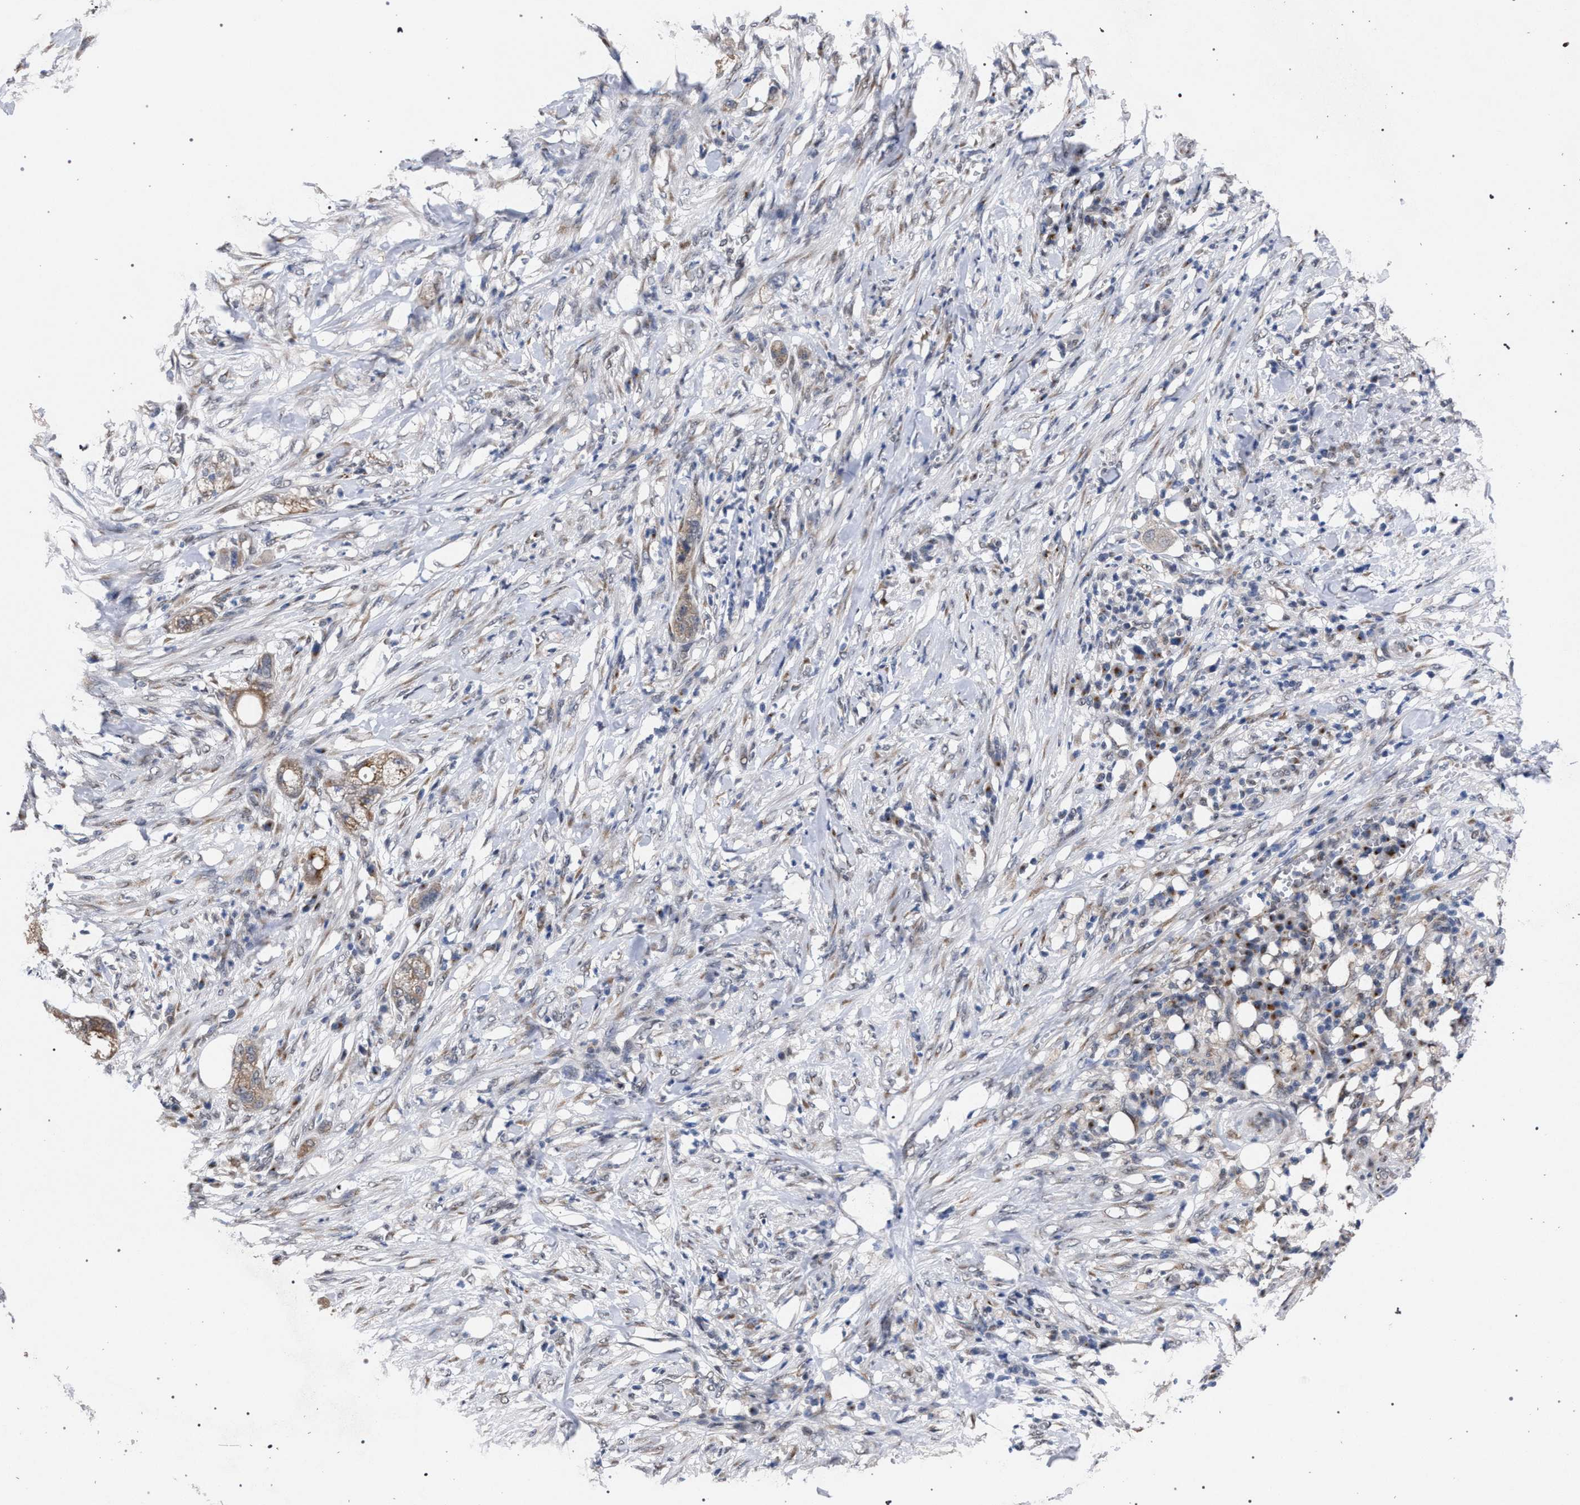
{"staining": {"intensity": "weak", "quantity": ">75%", "location": "cytoplasmic/membranous"}, "tissue": "pancreatic cancer", "cell_type": "Tumor cells", "image_type": "cancer", "snomed": [{"axis": "morphology", "description": "Adenocarcinoma, NOS"}, {"axis": "topography", "description": "Pancreas"}], "caption": "This is an image of IHC staining of pancreatic adenocarcinoma, which shows weak staining in the cytoplasmic/membranous of tumor cells.", "gene": "GOLGA2", "patient": {"sex": "female", "age": 78}}